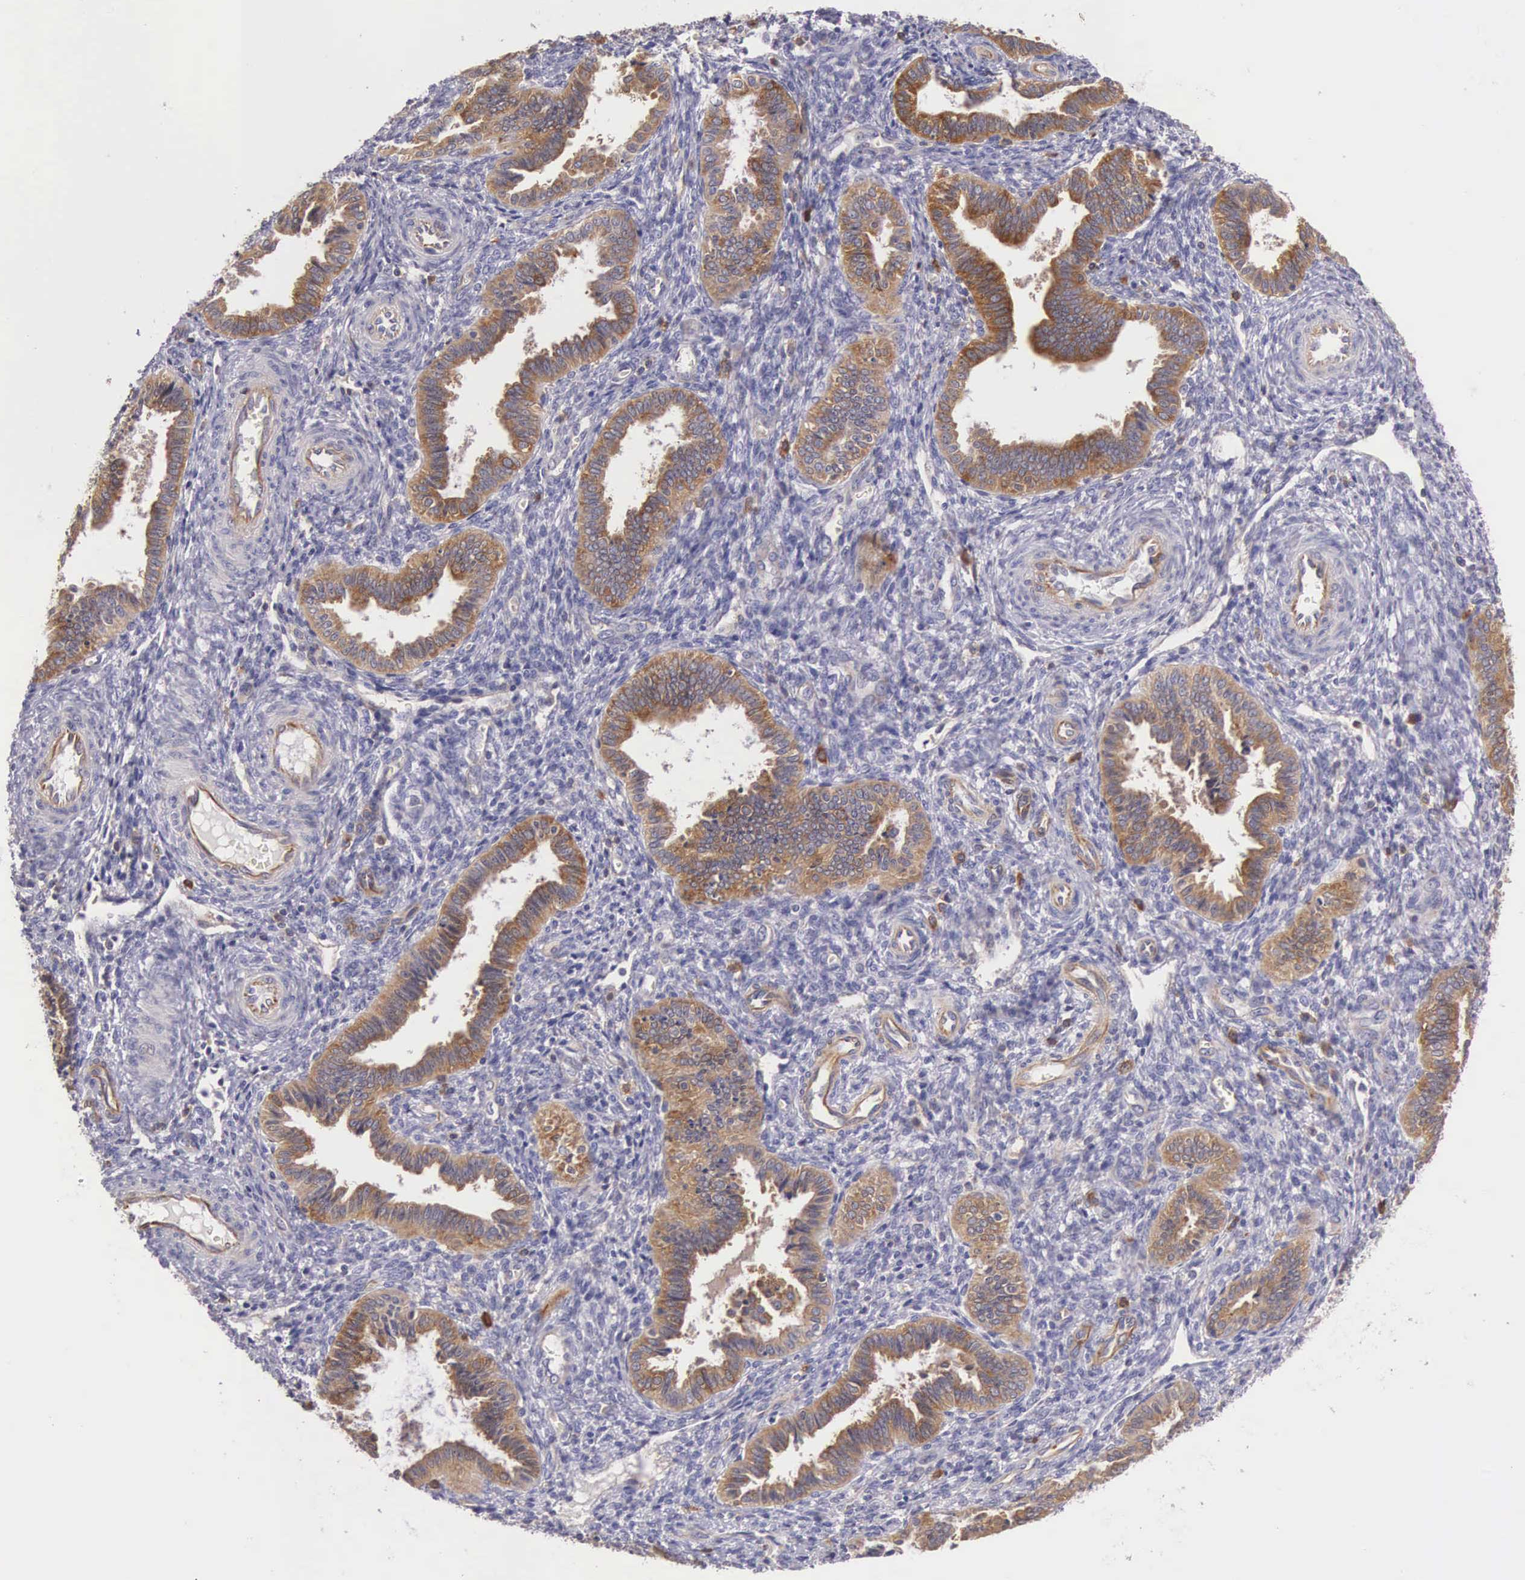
{"staining": {"intensity": "negative", "quantity": "none", "location": "none"}, "tissue": "endometrium", "cell_type": "Cells in endometrial stroma", "image_type": "normal", "snomed": [{"axis": "morphology", "description": "Normal tissue, NOS"}, {"axis": "topography", "description": "Endometrium"}], "caption": "The photomicrograph shows no staining of cells in endometrial stroma in normal endometrium.", "gene": "OSBPL3", "patient": {"sex": "female", "age": 36}}